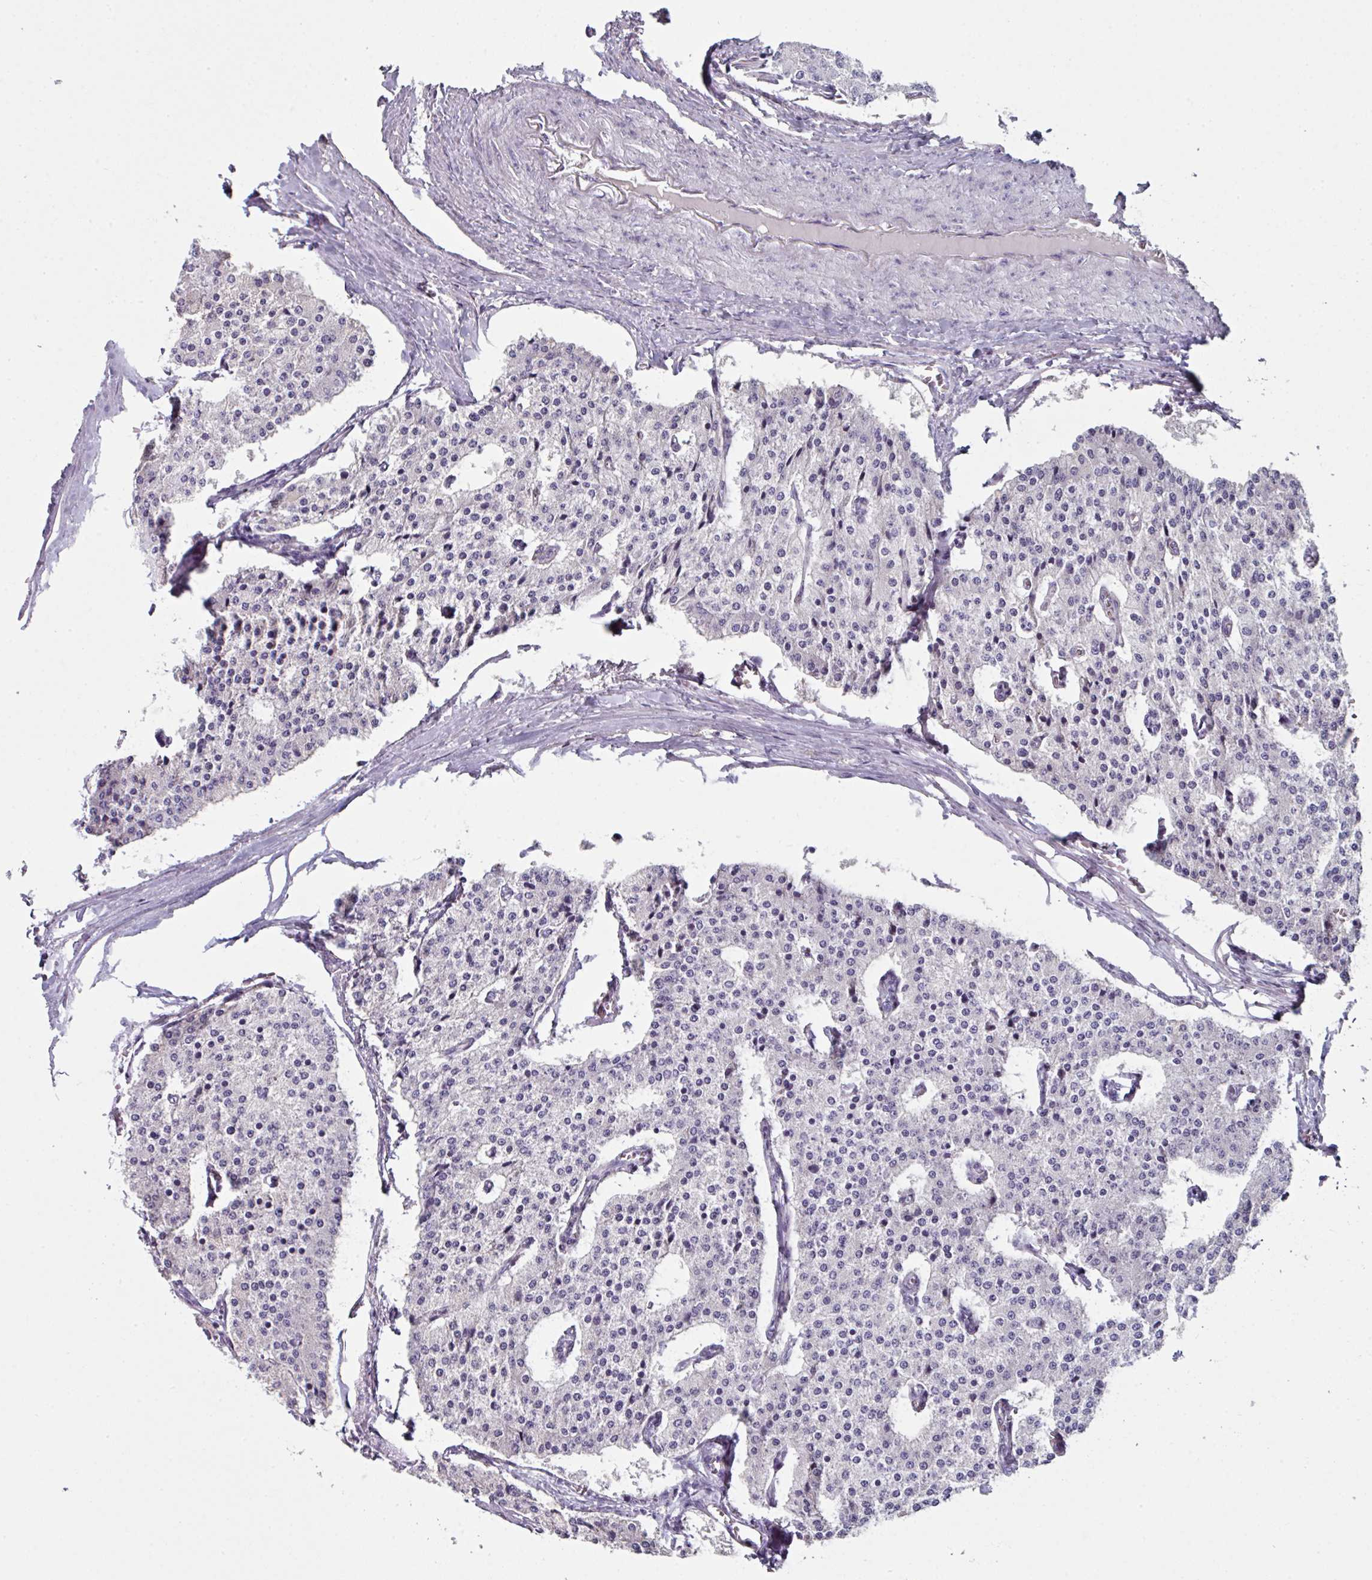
{"staining": {"intensity": "negative", "quantity": "none", "location": "none"}, "tissue": "carcinoid", "cell_type": "Tumor cells", "image_type": "cancer", "snomed": [{"axis": "morphology", "description": "Carcinoid, malignant, NOS"}, {"axis": "topography", "description": "Colon"}], "caption": "This is an IHC histopathology image of malignant carcinoid. There is no expression in tumor cells.", "gene": "BMS1", "patient": {"sex": "female", "age": 52}}